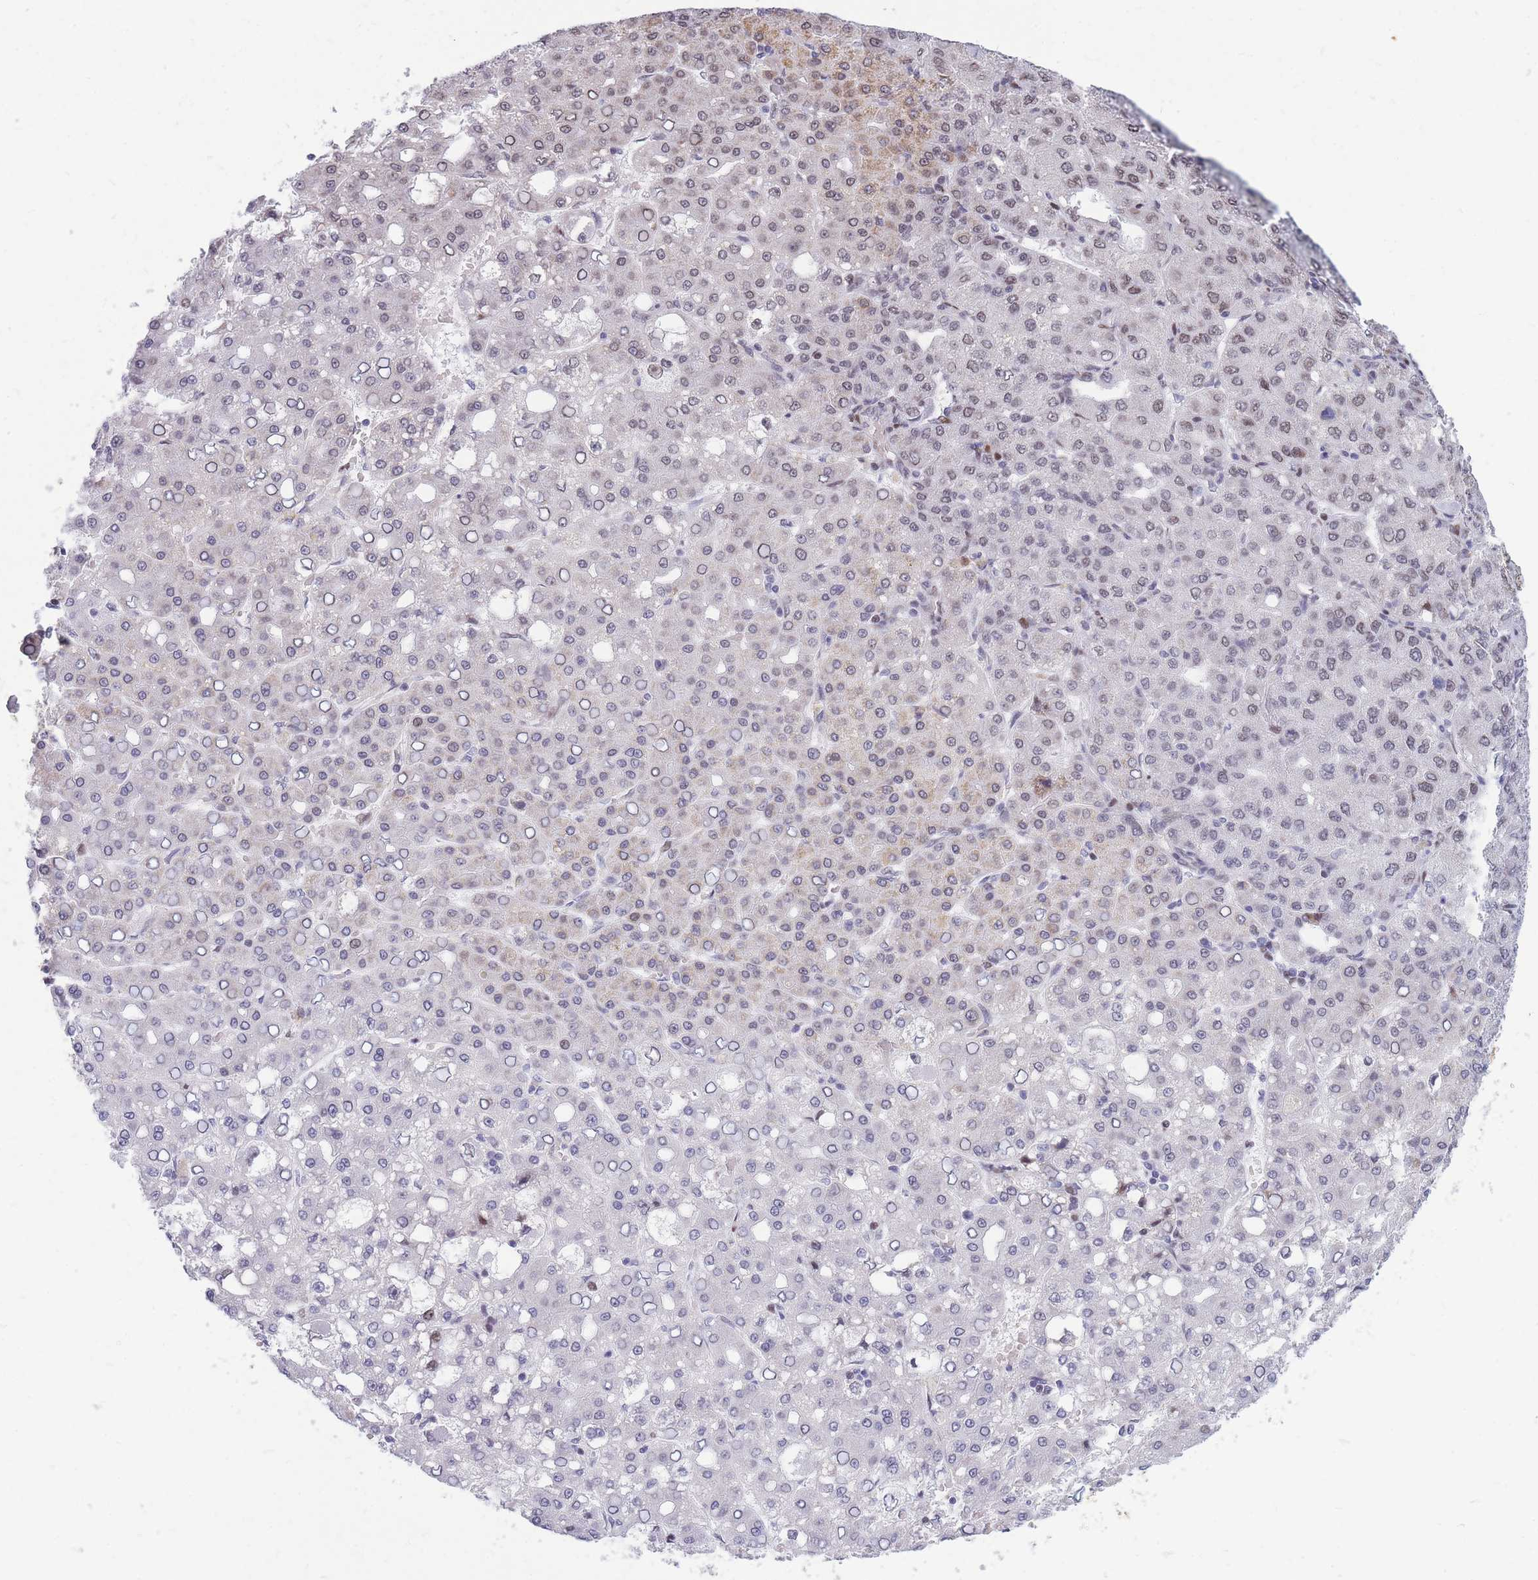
{"staining": {"intensity": "moderate", "quantity": "<25%", "location": "cytoplasmic/membranous"}, "tissue": "liver cancer", "cell_type": "Tumor cells", "image_type": "cancer", "snomed": [{"axis": "morphology", "description": "Carcinoma, Hepatocellular, NOS"}, {"axis": "topography", "description": "Liver"}], "caption": "This micrograph reveals IHC staining of human liver hepatocellular carcinoma, with low moderate cytoplasmic/membranous positivity in approximately <25% of tumor cells.", "gene": "MOB4", "patient": {"sex": "male", "age": 65}}